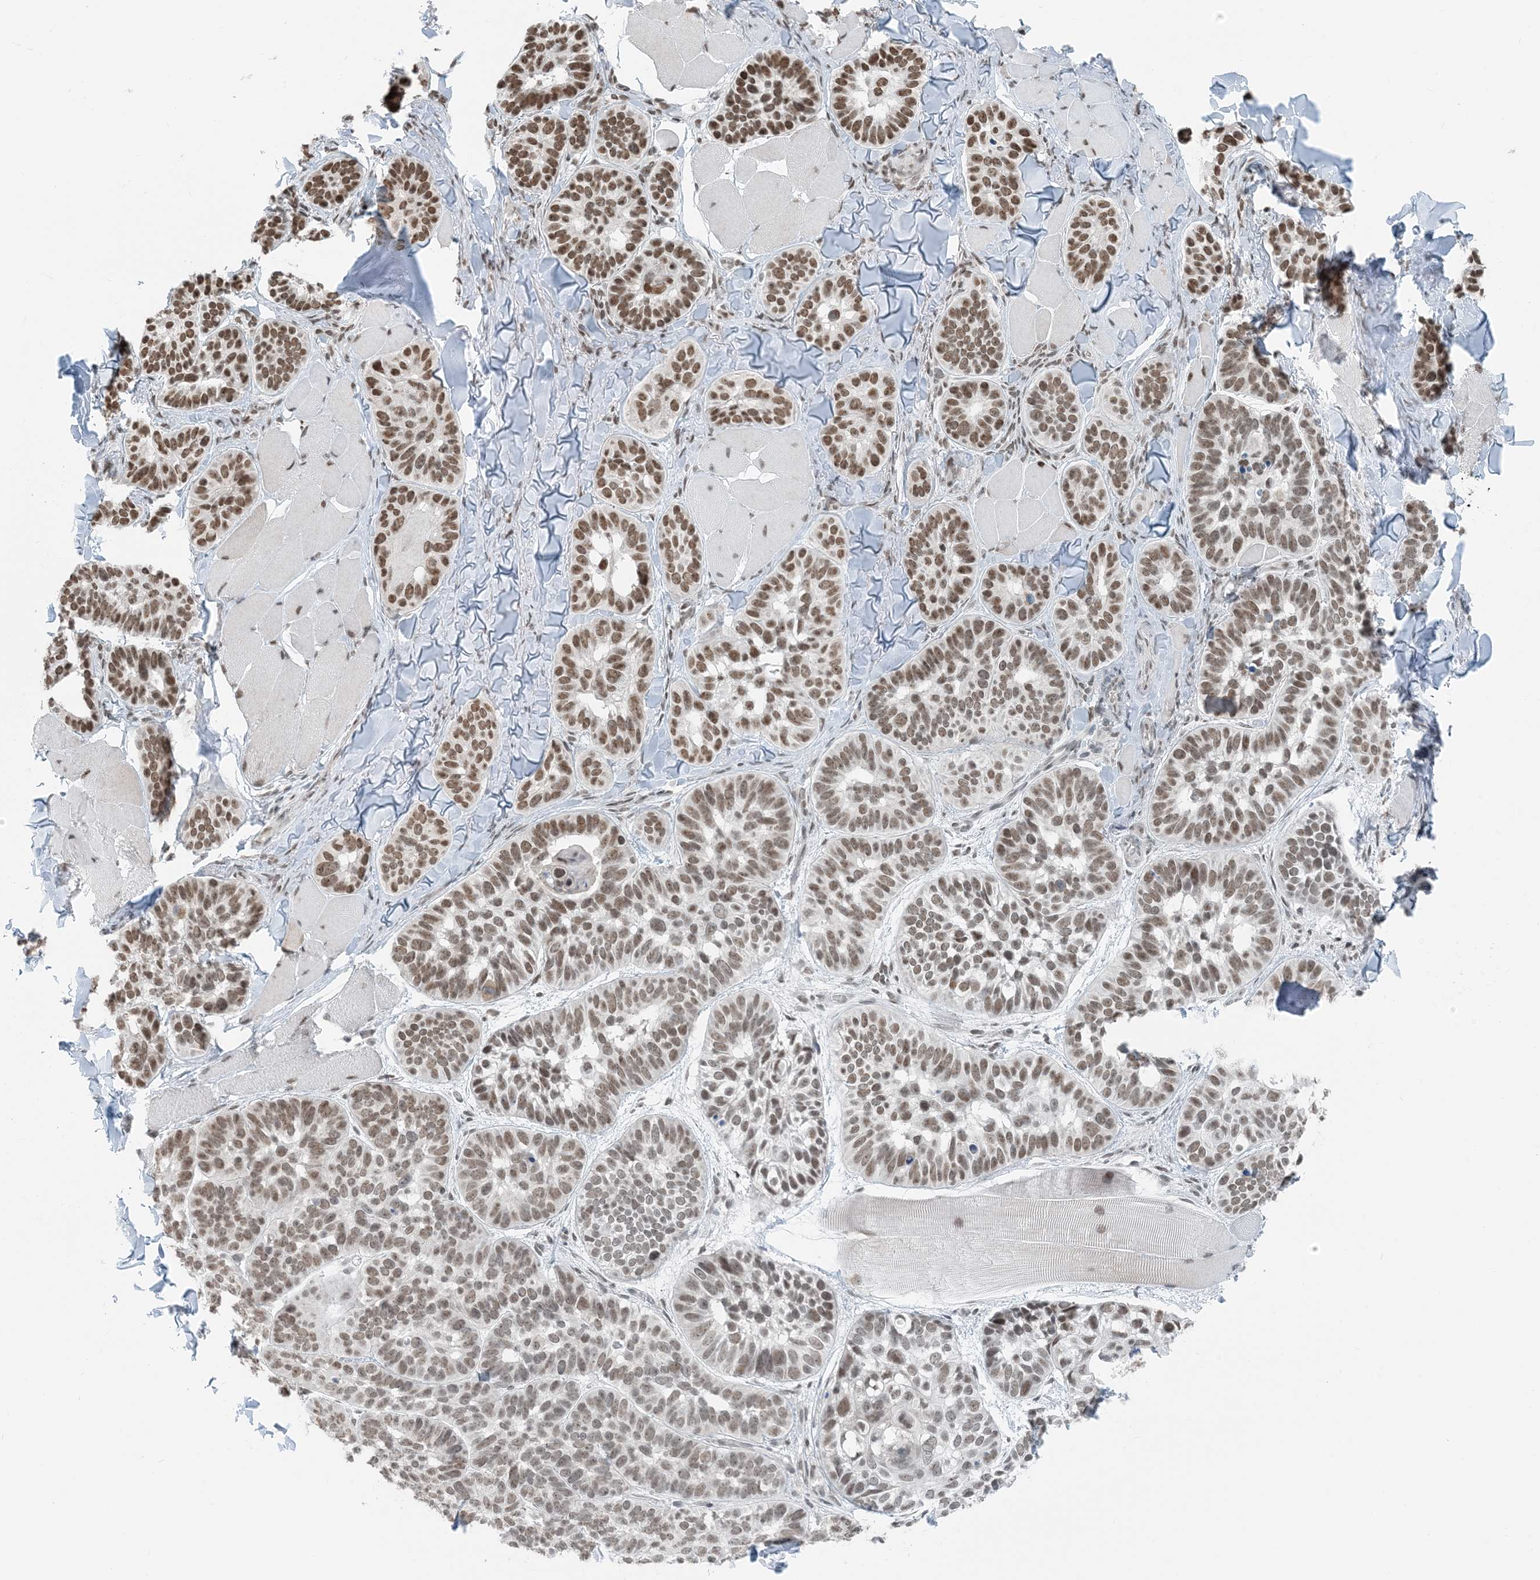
{"staining": {"intensity": "moderate", "quantity": ">75%", "location": "nuclear"}, "tissue": "skin cancer", "cell_type": "Tumor cells", "image_type": "cancer", "snomed": [{"axis": "morphology", "description": "Basal cell carcinoma"}, {"axis": "topography", "description": "Skin"}], "caption": "High-power microscopy captured an IHC photomicrograph of skin cancer, revealing moderate nuclear expression in approximately >75% of tumor cells.", "gene": "ZNF500", "patient": {"sex": "male", "age": 62}}